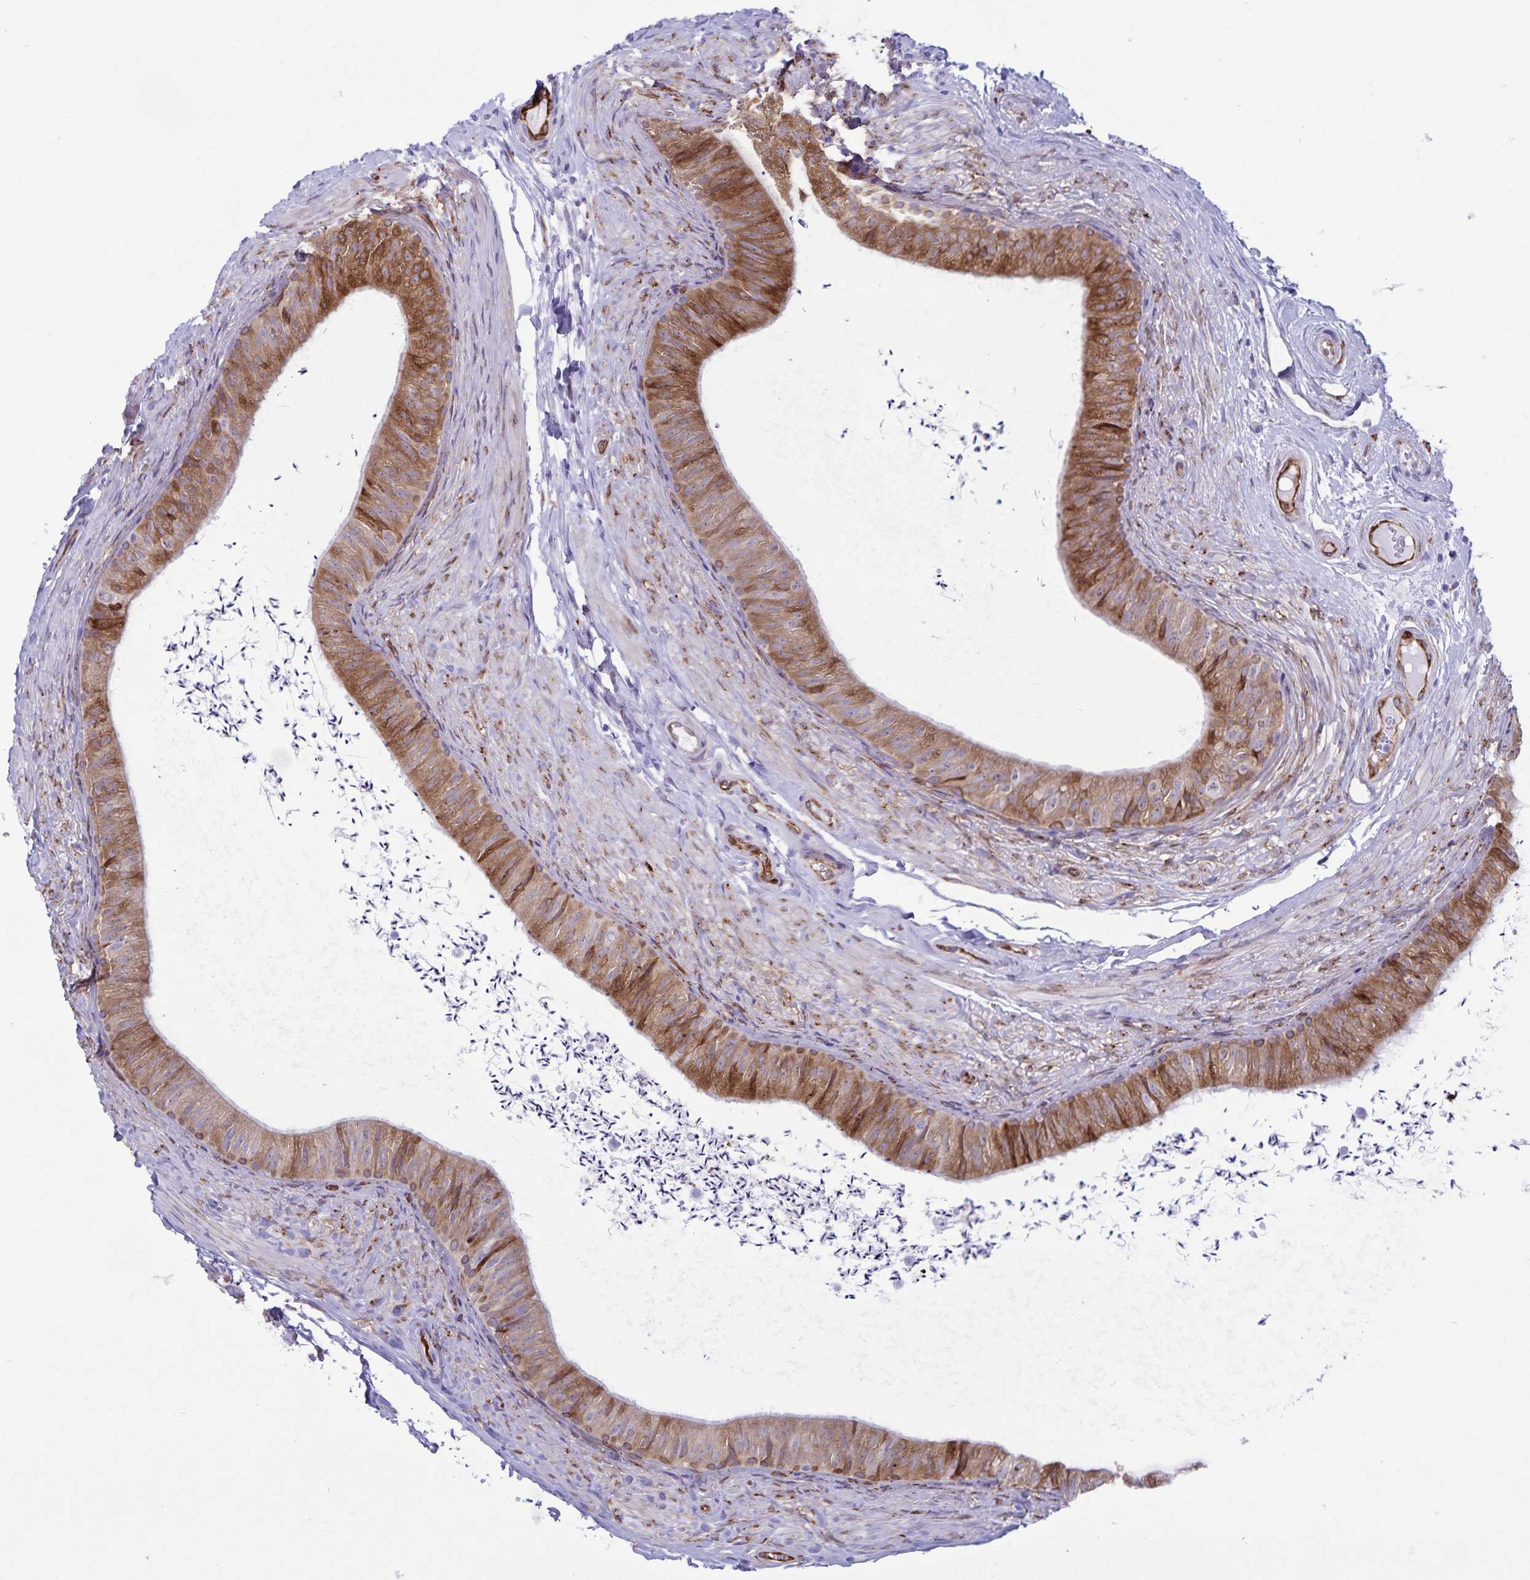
{"staining": {"intensity": "strong", "quantity": ">75%", "location": "cytoplasmic/membranous"}, "tissue": "epididymis", "cell_type": "Glandular cells", "image_type": "normal", "snomed": [{"axis": "morphology", "description": "Normal tissue, NOS"}, {"axis": "topography", "description": "Epididymis, spermatic cord, NOS"}, {"axis": "topography", "description": "Epididymis"}, {"axis": "topography", "description": "Peripheral nerve tissue"}], "caption": "Immunohistochemistry (IHC) photomicrograph of benign epididymis: epididymis stained using IHC shows high levels of strong protein expression localized specifically in the cytoplasmic/membranous of glandular cells, appearing as a cytoplasmic/membranous brown color.", "gene": "RCN1", "patient": {"sex": "male", "age": 29}}